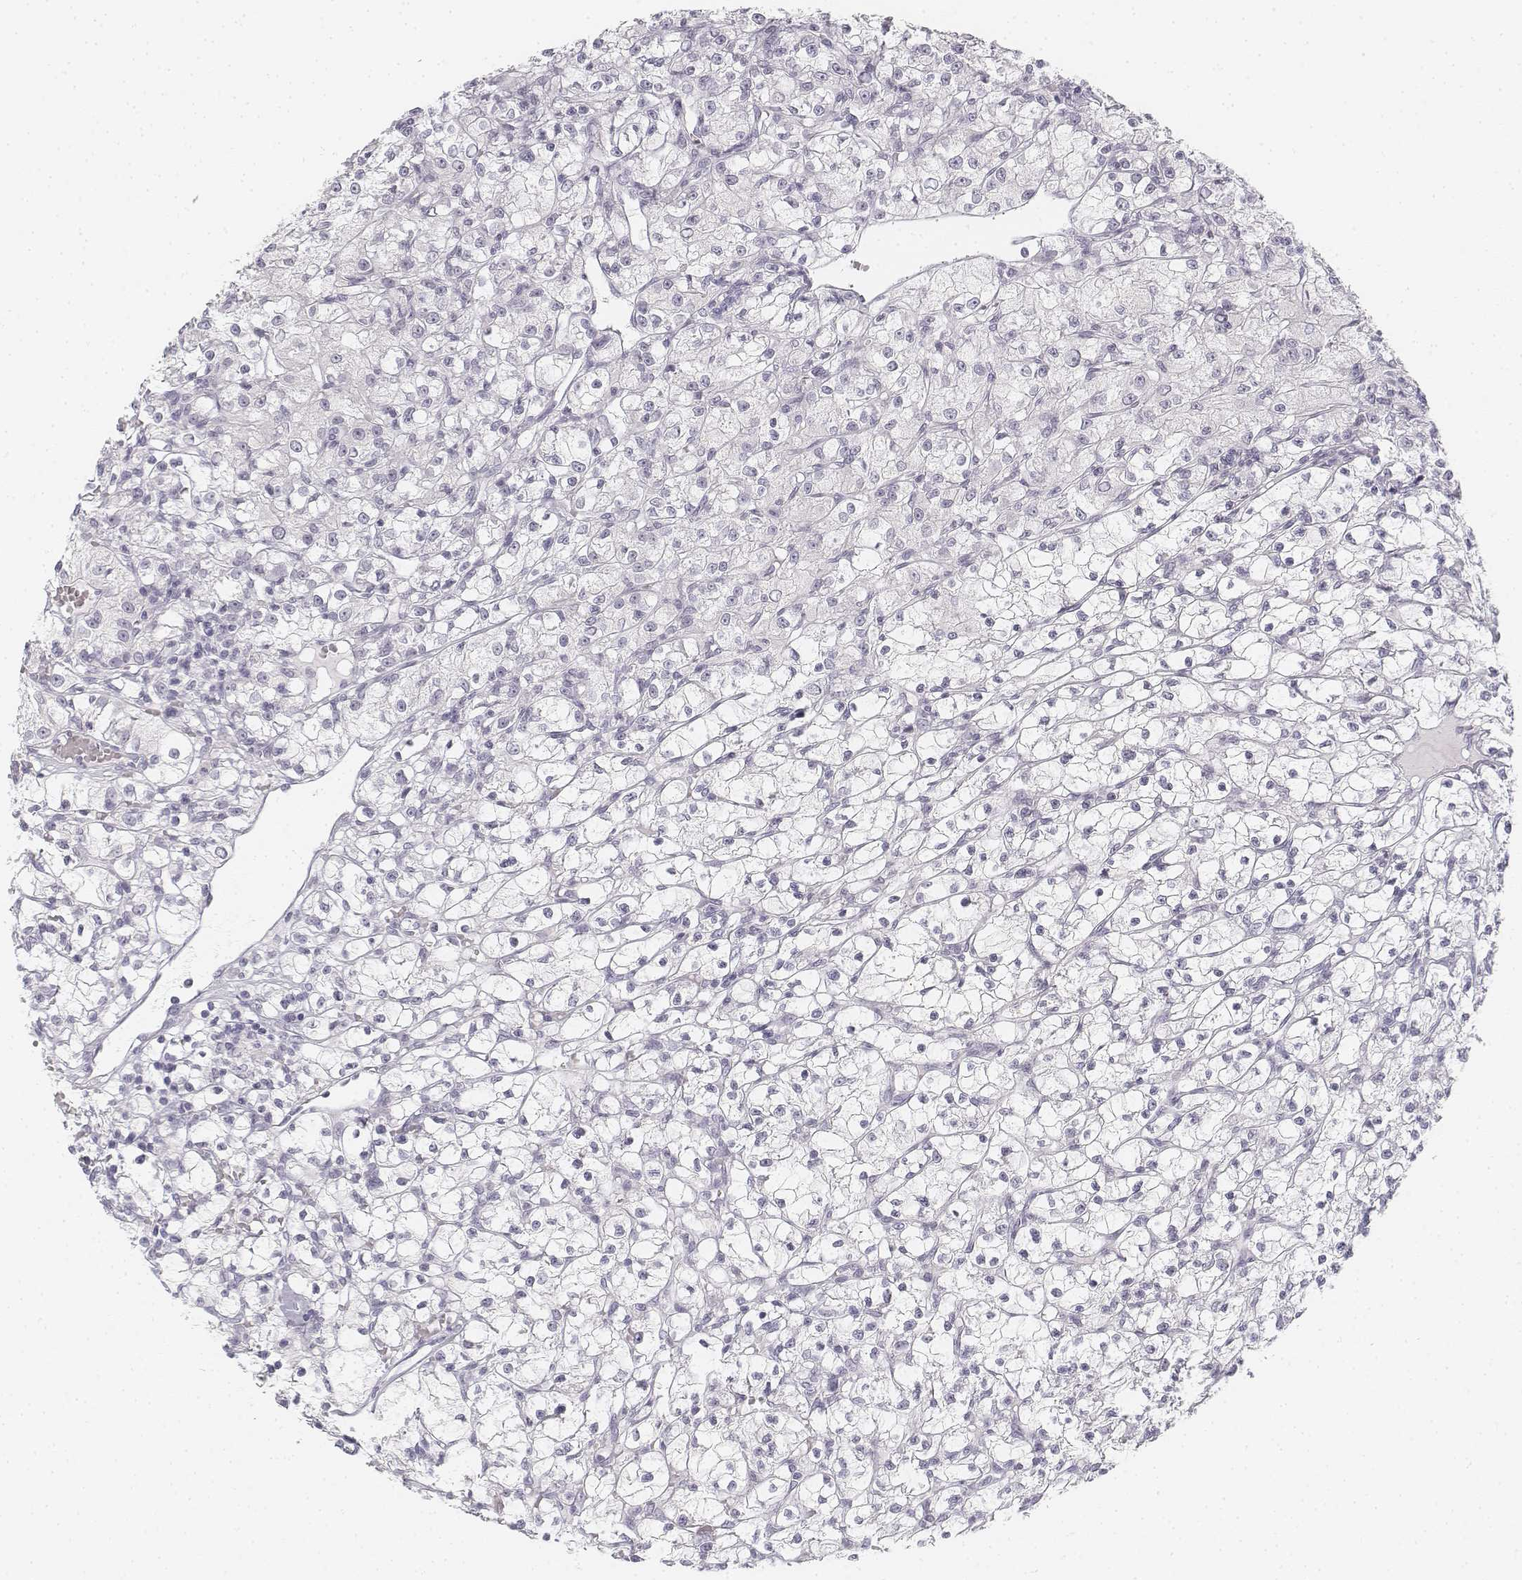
{"staining": {"intensity": "negative", "quantity": "none", "location": "none"}, "tissue": "renal cancer", "cell_type": "Tumor cells", "image_type": "cancer", "snomed": [{"axis": "morphology", "description": "Adenocarcinoma, NOS"}, {"axis": "topography", "description": "Kidney"}], "caption": "Immunohistochemical staining of human adenocarcinoma (renal) exhibits no significant positivity in tumor cells.", "gene": "KRT25", "patient": {"sex": "female", "age": 59}}